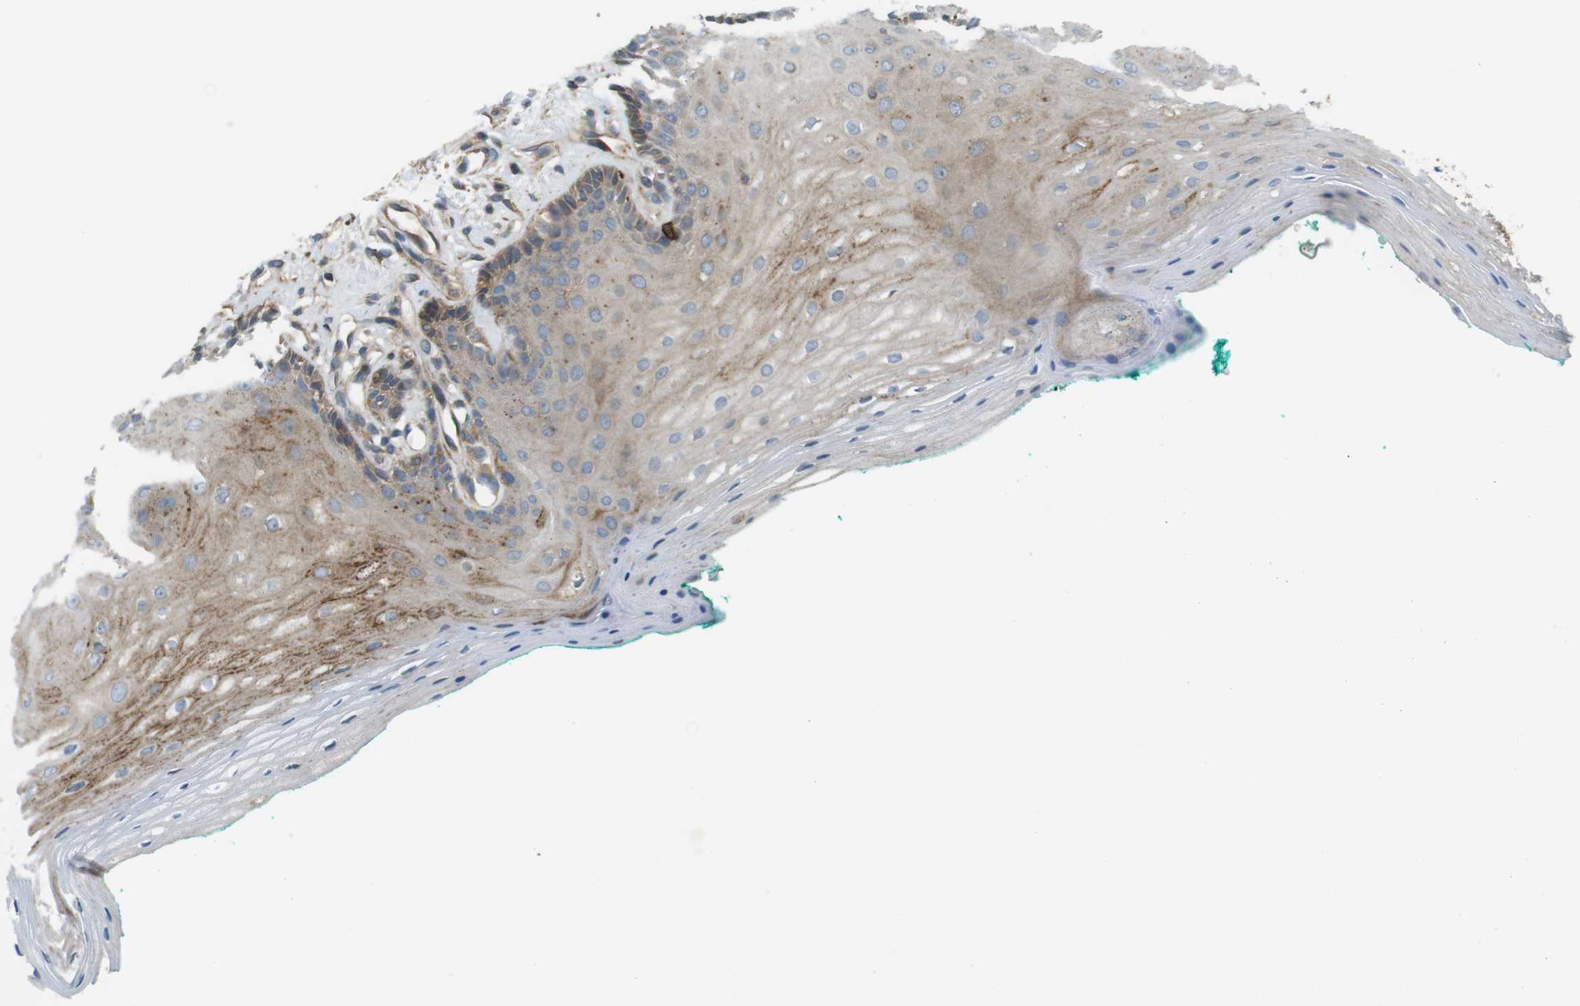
{"staining": {"intensity": "moderate", "quantity": "25%-75%", "location": "cytoplasmic/membranous"}, "tissue": "oral mucosa", "cell_type": "Squamous epithelial cells", "image_type": "normal", "snomed": [{"axis": "morphology", "description": "Normal tissue, NOS"}, {"axis": "topography", "description": "Skeletal muscle"}, {"axis": "topography", "description": "Oral tissue"}, {"axis": "topography", "description": "Peripheral nerve tissue"}], "caption": "A brown stain labels moderate cytoplasmic/membranous positivity of a protein in squamous epithelial cells of normal human oral mucosa. (DAB IHC, brown staining for protein, blue staining for nuclei).", "gene": "DDAH2", "patient": {"sex": "female", "age": 84}}